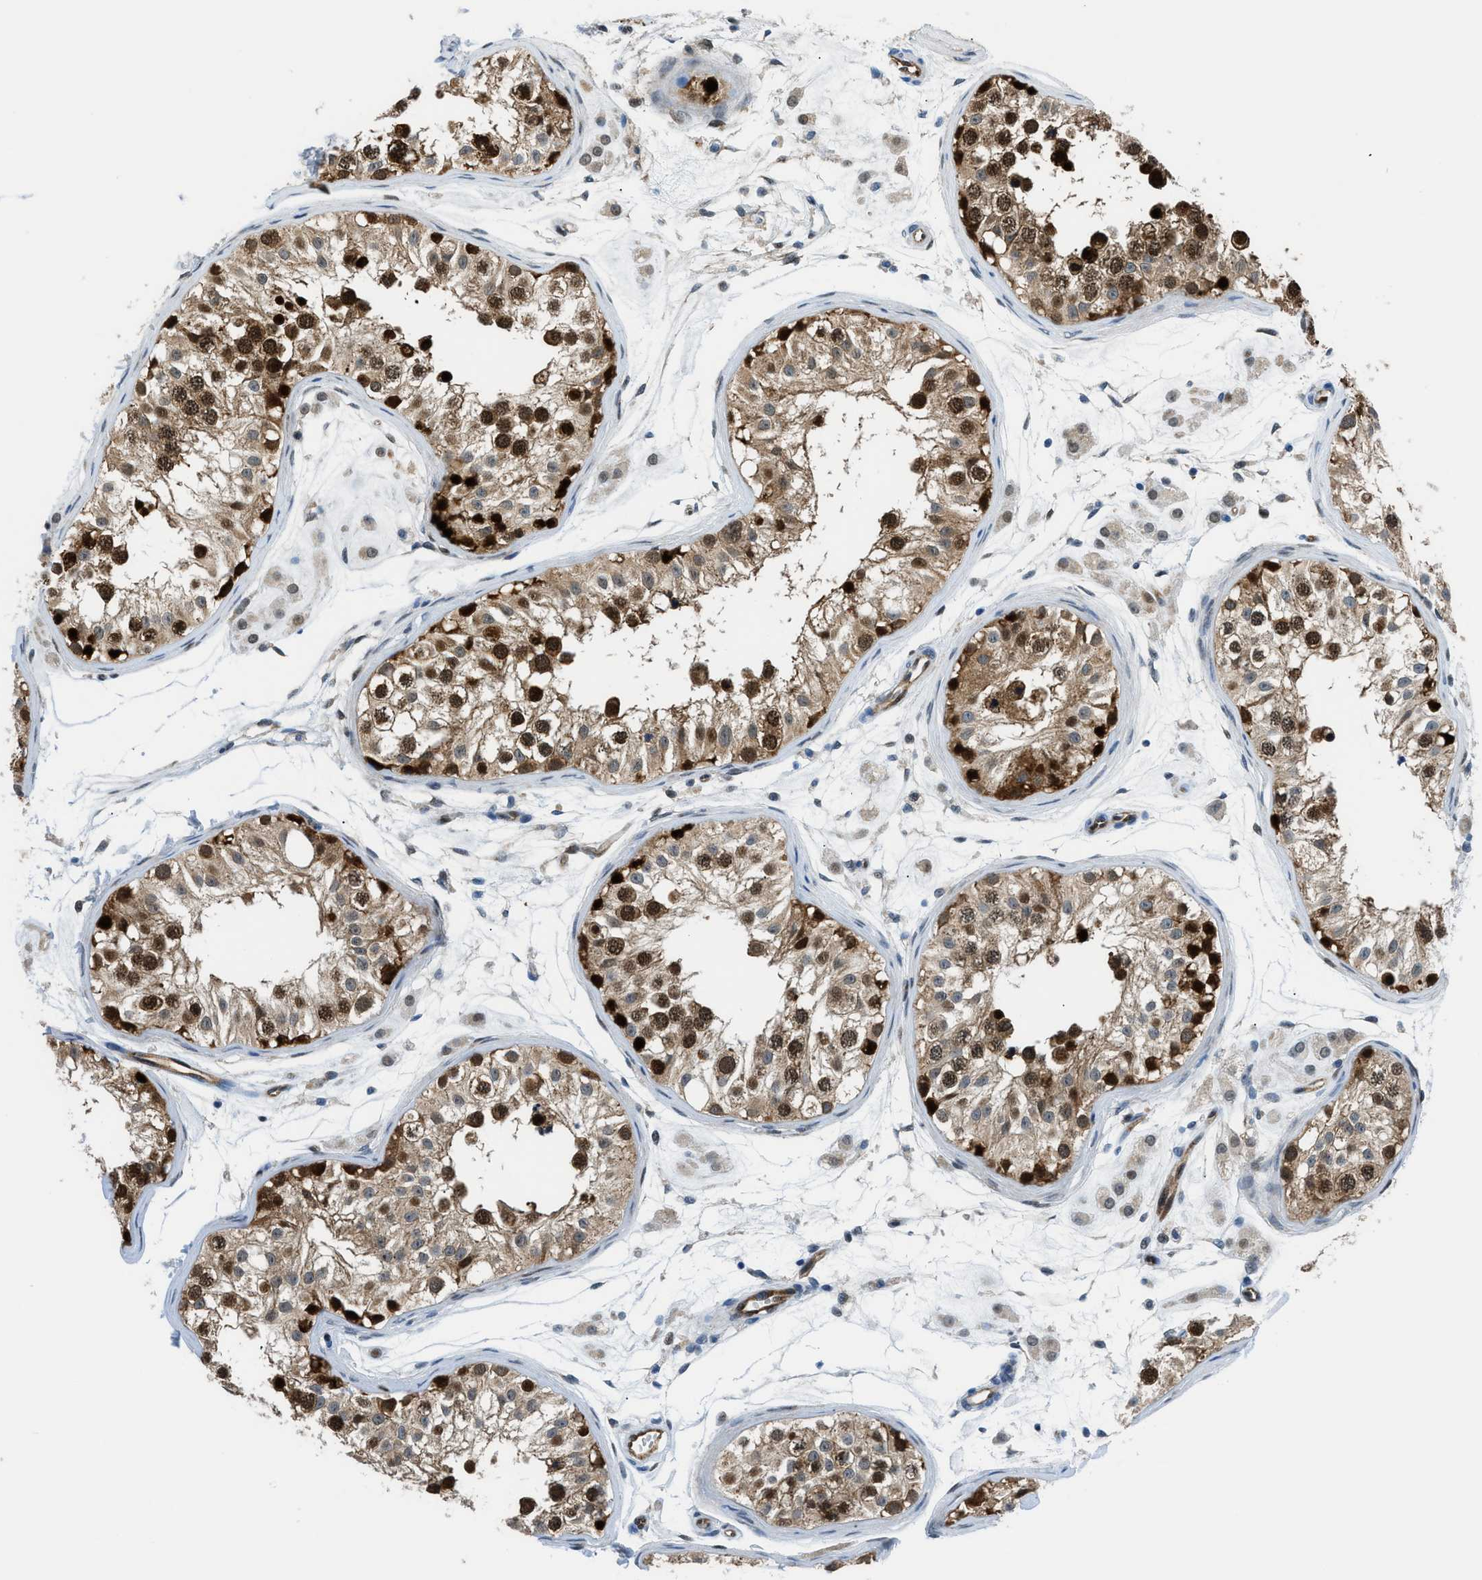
{"staining": {"intensity": "strong", "quantity": ">75%", "location": "cytoplasmic/membranous,nuclear"}, "tissue": "testis", "cell_type": "Cells in seminiferous ducts", "image_type": "normal", "snomed": [{"axis": "morphology", "description": "Normal tissue, NOS"}, {"axis": "morphology", "description": "Adenocarcinoma, metastatic, NOS"}, {"axis": "topography", "description": "Testis"}], "caption": "A brown stain highlights strong cytoplasmic/membranous,nuclear expression of a protein in cells in seminiferous ducts of unremarkable testis. Using DAB (3,3'-diaminobenzidine) (brown) and hematoxylin (blue) stains, captured at high magnification using brightfield microscopy.", "gene": "YWHAE", "patient": {"sex": "male", "age": 26}}